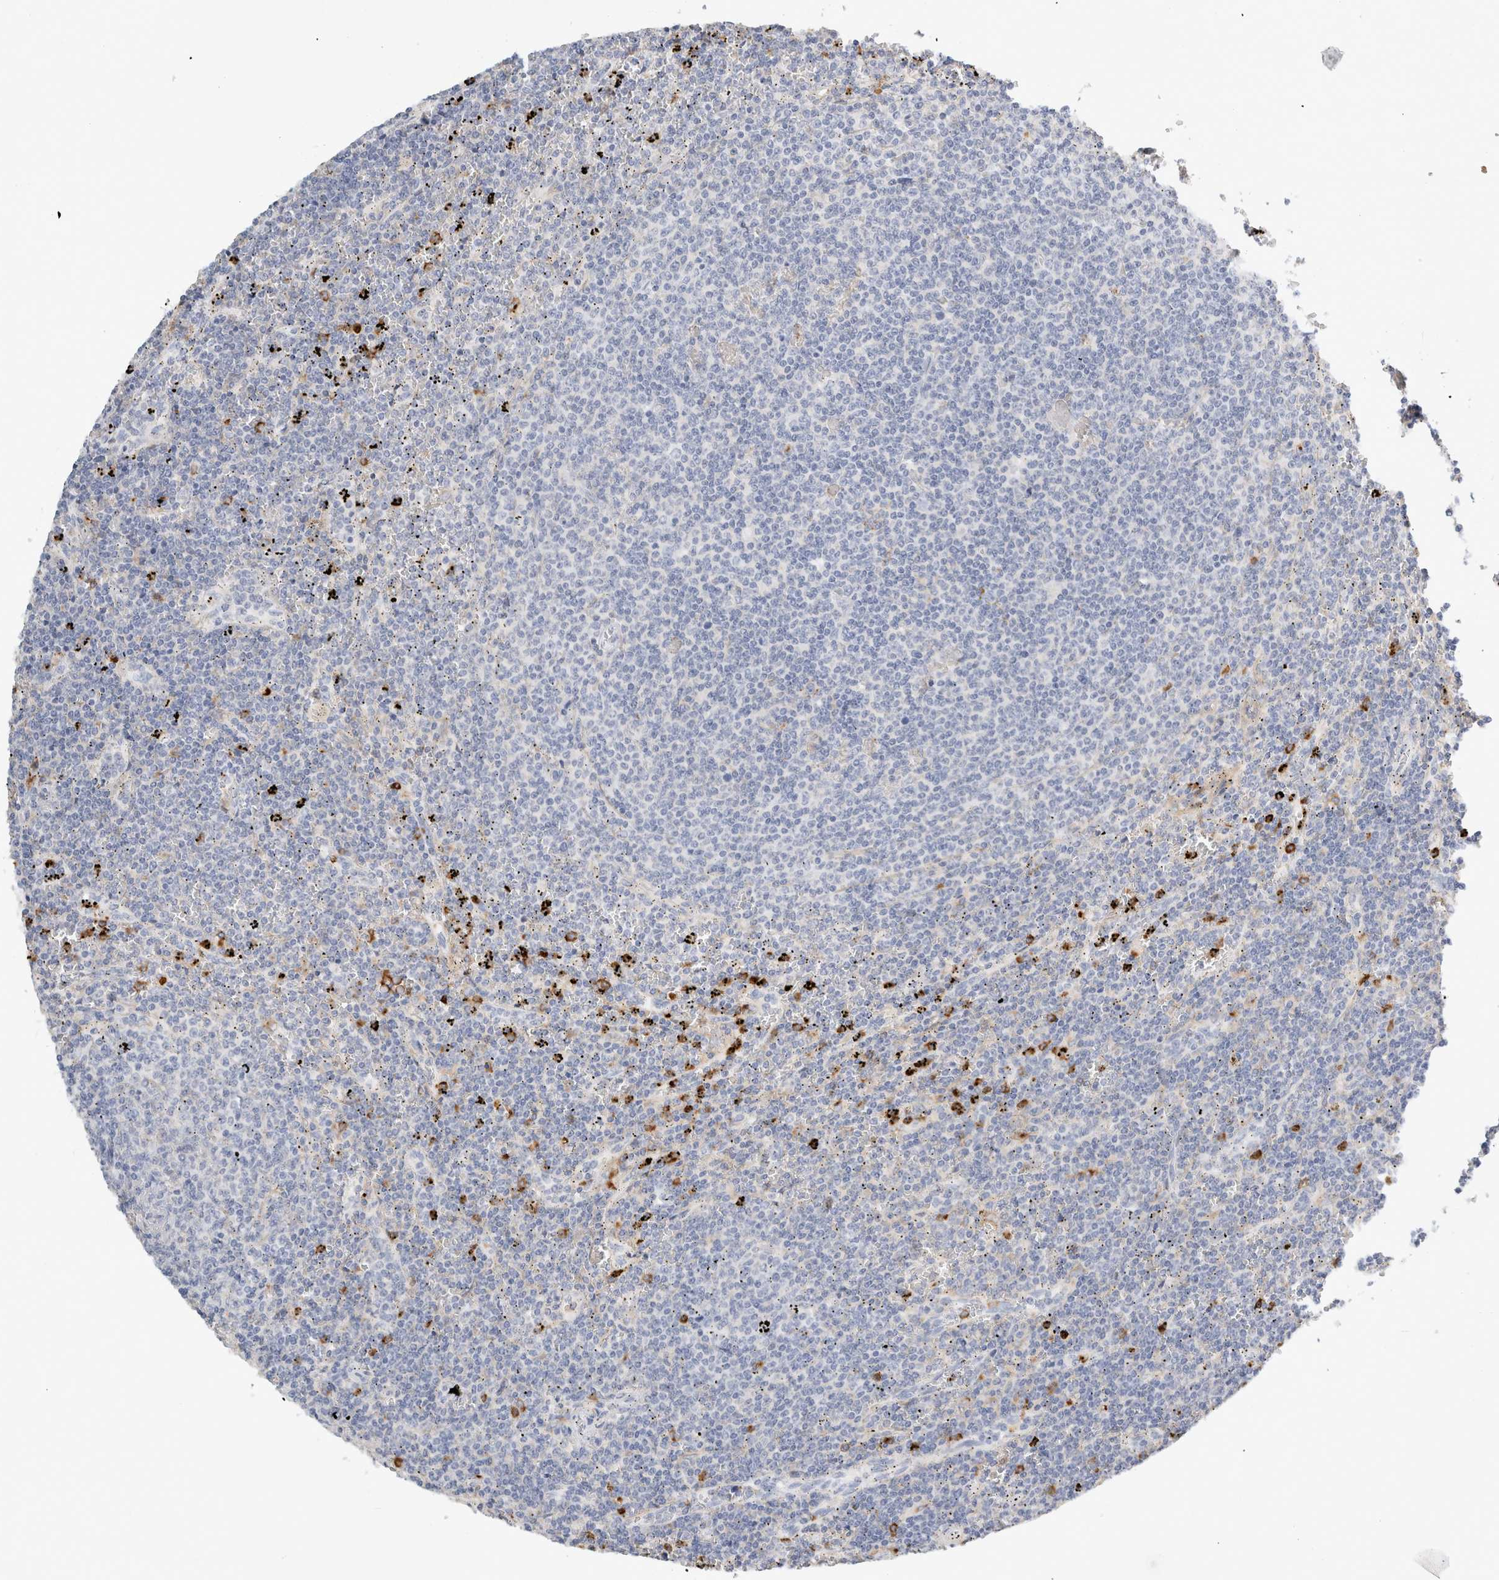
{"staining": {"intensity": "negative", "quantity": "none", "location": "none"}, "tissue": "lymphoma", "cell_type": "Tumor cells", "image_type": "cancer", "snomed": [{"axis": "morphology", "description": "Malignant lymphoma, non-Hodgkin's type, Low grade"}, {"axis": "topography", "description": "Spleen"}], "caption": "Protein analysis of low-grade malignant lymphoma, non-Hodgkin's type displays no significant expression in tumor cells.", "gene": "FGL2", "patient": {"sex": "female", "age": 50}}